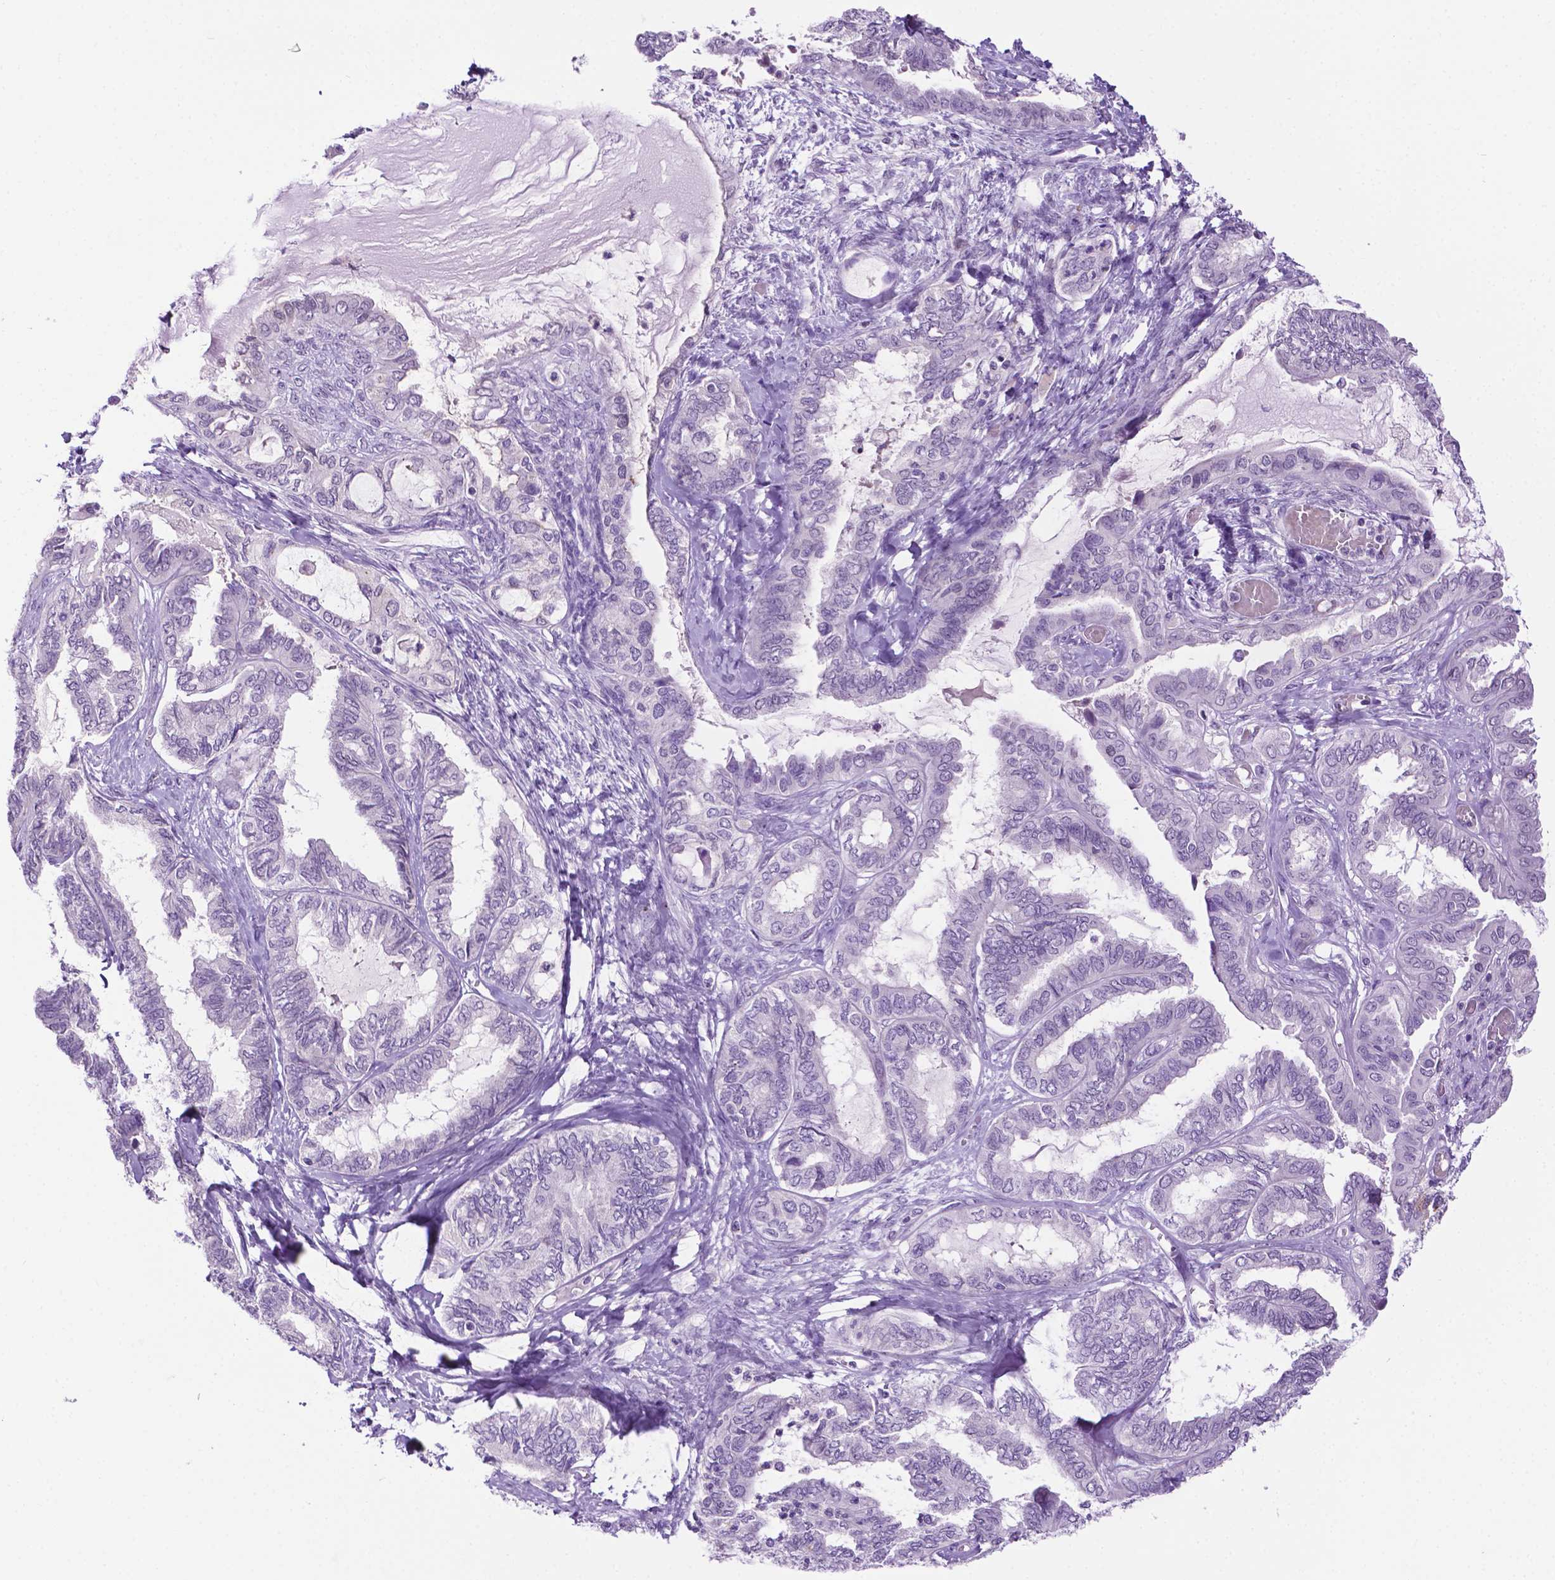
{"staining": {"intensity": "negative", "quantity": "none", "location": "none"}, "tissue": "ovarian cancer", "cell_type": "Tumor cells", "image_type": "cancer", "snomed": [{"axis": "morphology", "description": "Carcinoma, endometroid"}, {"axis": "topography", "description": "Ovary"}], "caption": "There is no significant staining in tumor cells of endometroid carcinoma (ovarian).", "gene": "MMP27", "patient": {"sex": "female", "age": 70}}